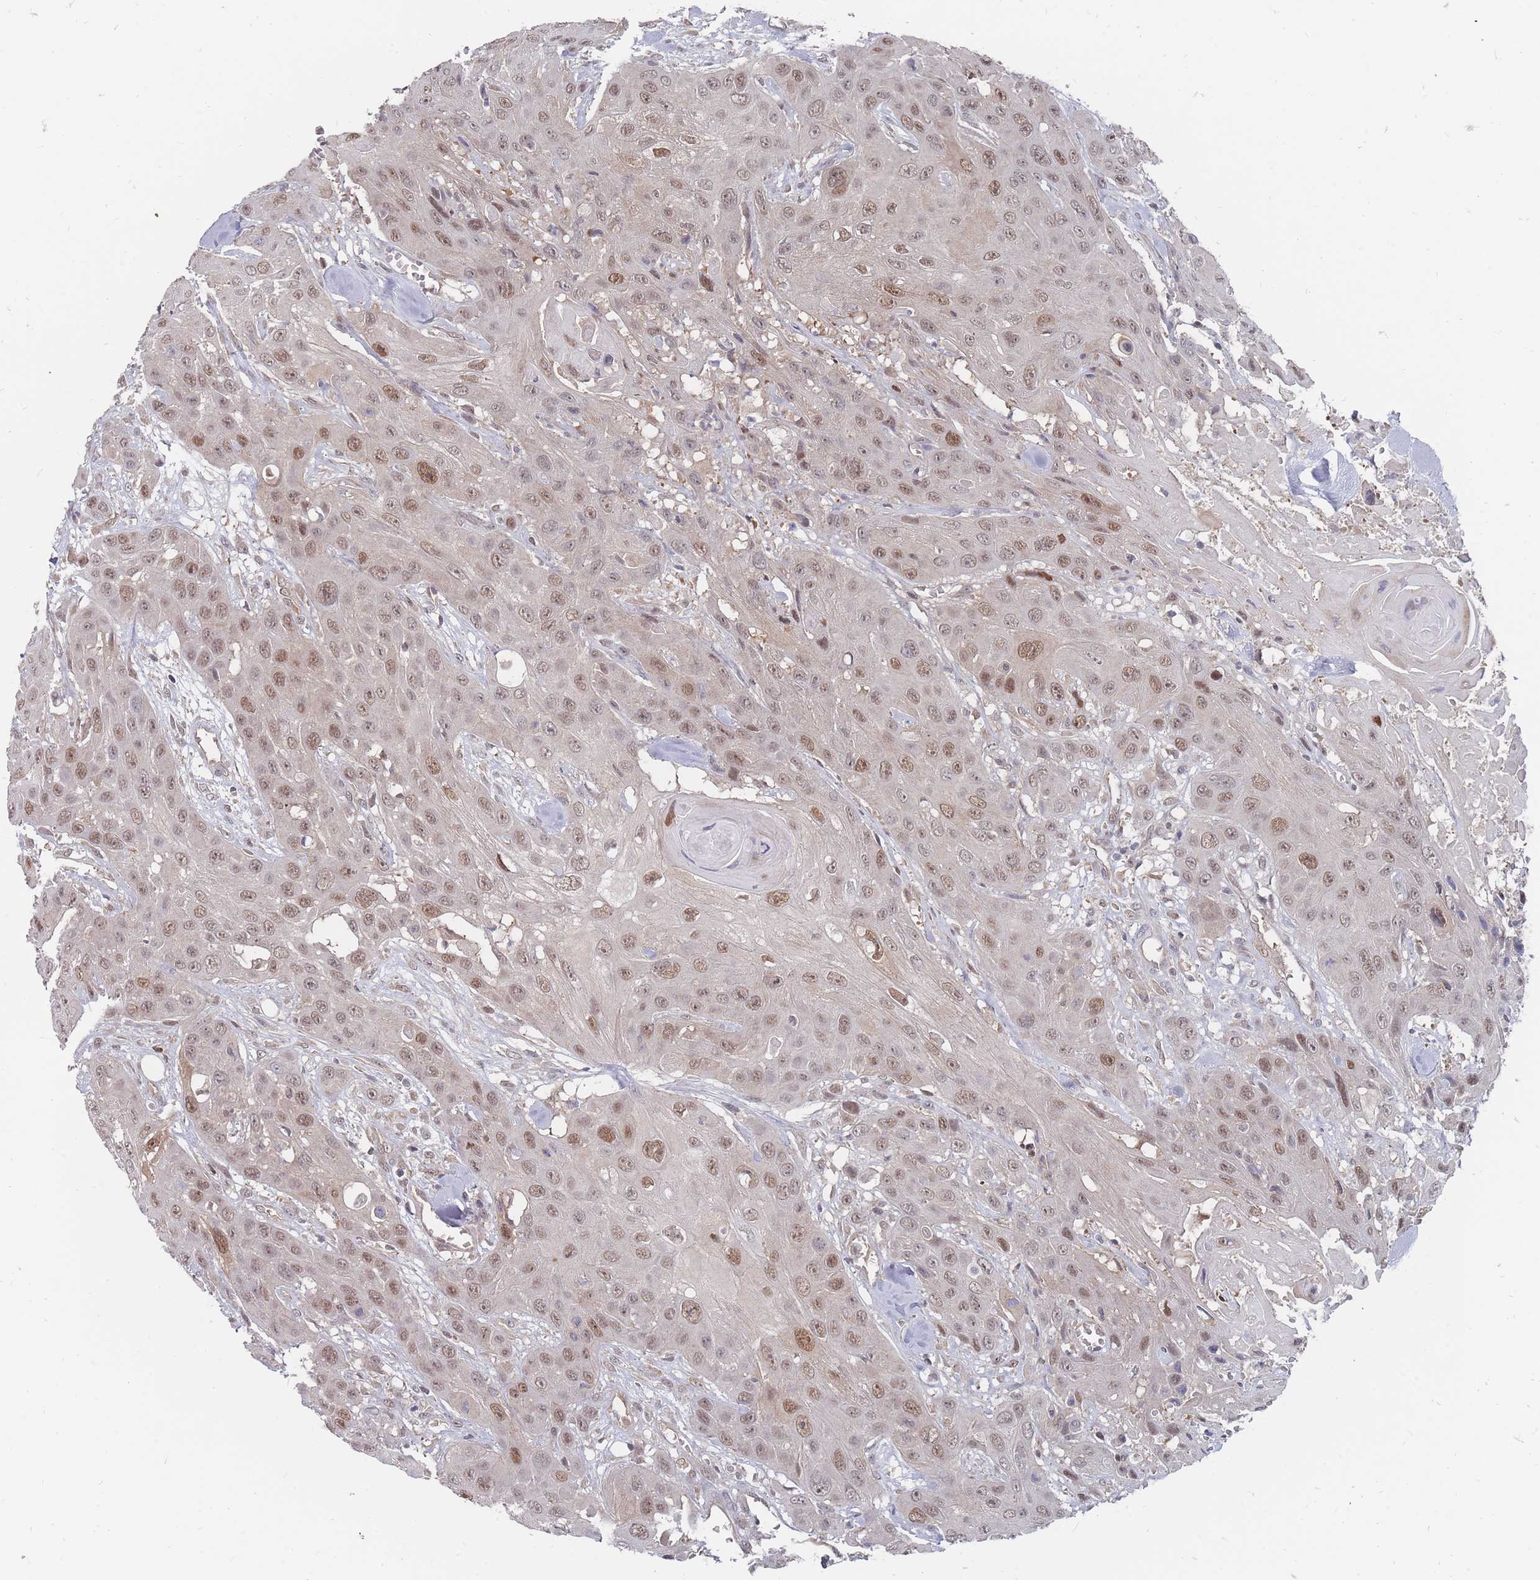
{"staining": {"intensity": "moderate", "quantity": ">75%", "location": "nuclear"}, "tissue": "head and neck cancer", "cell_type": "Tumor cells", "image_type": "cancer", "snomed": [{"axis": "morphology", "description": "Squamous cell carcinoma, NOS"}, {"axis": "topography", "description": "Head-Neck"}], "caption": "Protein staining of head and neck cancer tissue reveals moderate nuclear staining in about >75% of tumor cells.", "gene": "NKD1", "patient": {"sex": "male", "age": 81}}